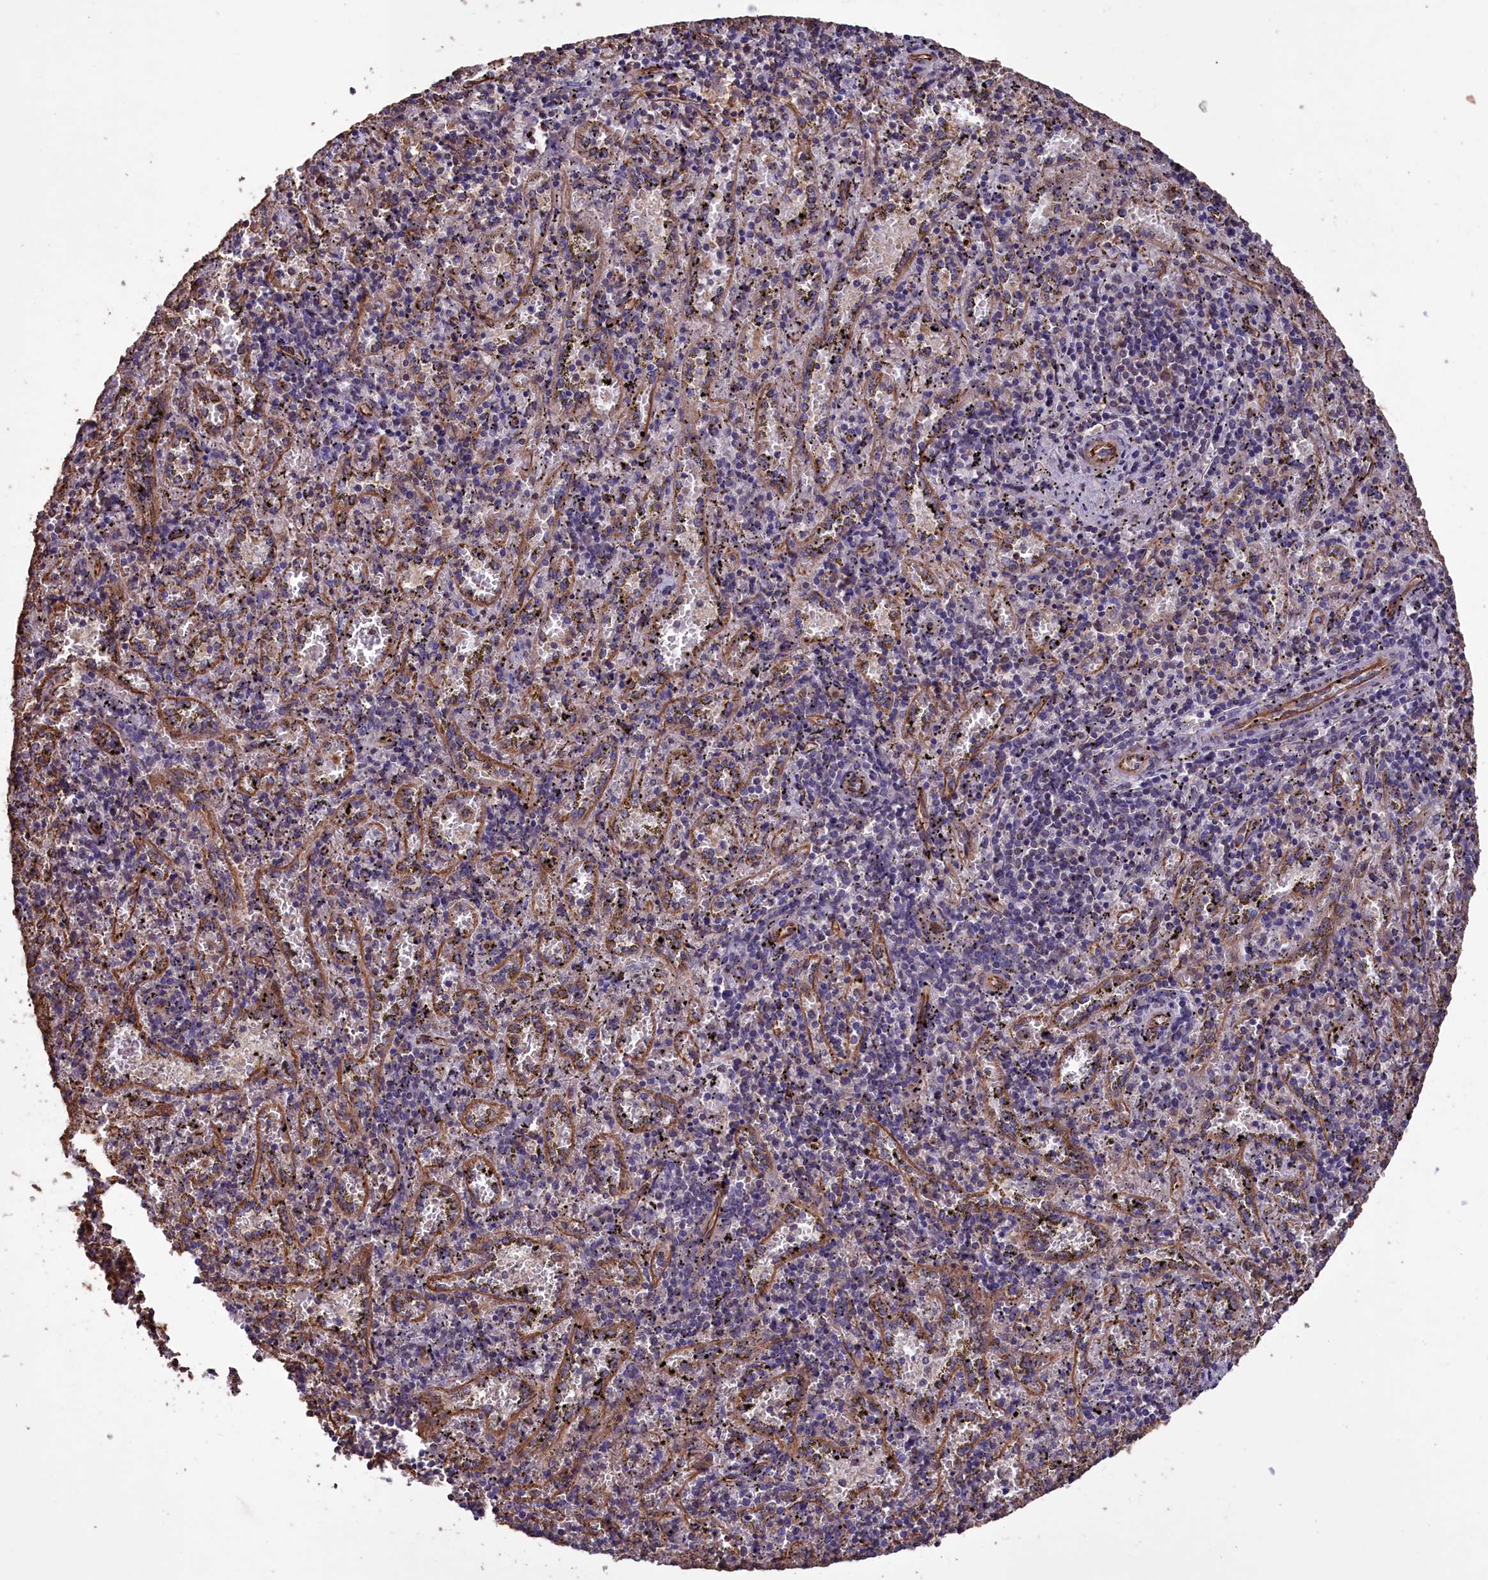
{"staining": {"intensity": "negative", "quantity": "none", "location": "none"}, "tissue": "spleen", "cell_type": "Cells in red pulp", "image_type": "normal", "snomed": [{"axis": "morphology", "description": "Normal tissue, NOS"}, {"axis": "topography", "description": "Spleen"}], "caption": "Immunohistochemistry histopathology image of normal human spleen stained for a protein (brown), which exhibits no expression in cells in red pulp. Nuclei are stained in blue.", "gene": "DAPK3", "patient": {"sex": "male", "age": 11}}